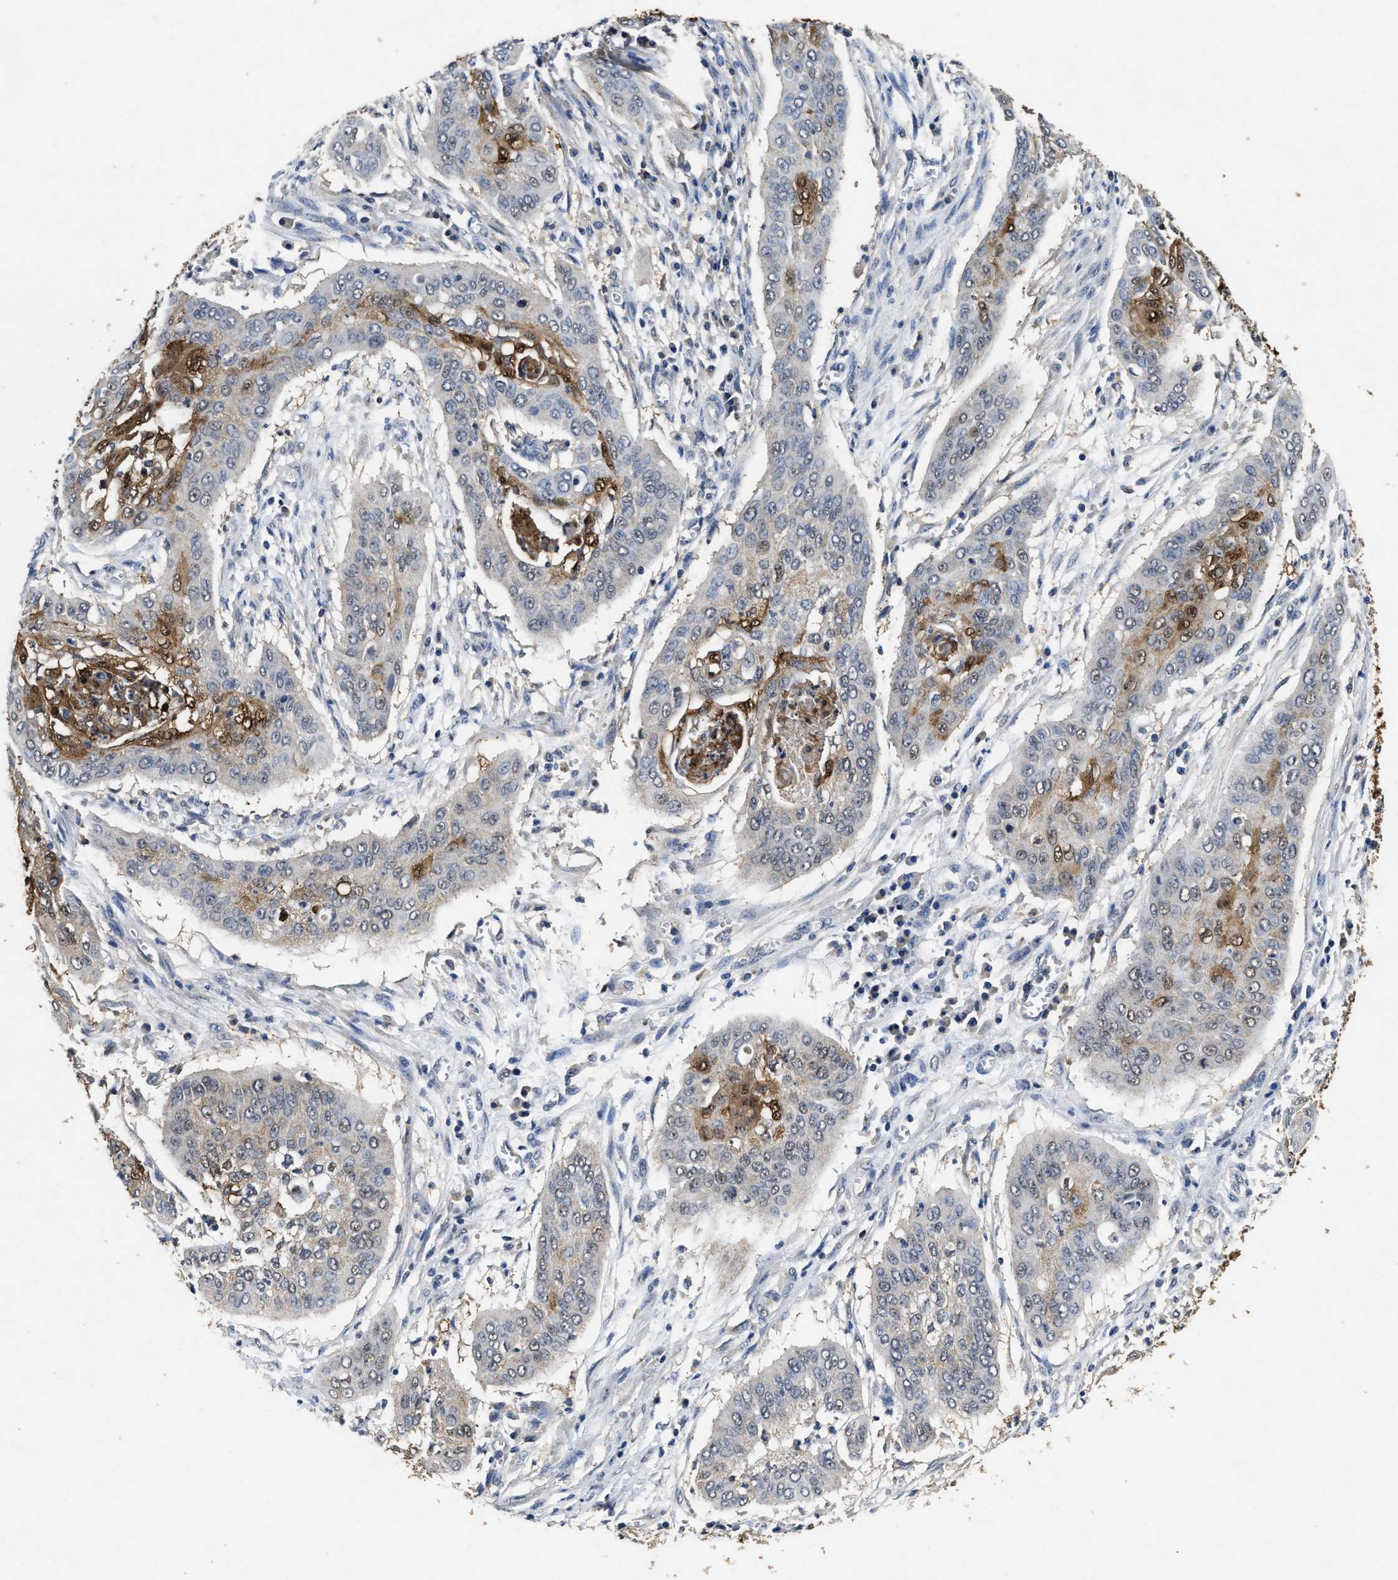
{"staining": {"intensity": "moderate", "quantity": "<25%", "location": "cytoplasmic/membranous,nuclear"}, "tissue": "cervical cancer", "cell_type": "Tumor cells", "image_type": "cancer", "snomed": [{"axis": "morphology", "description": "Squamous cell carcinoma, NOS"}, {"axis": "topography", "description": "Cervix"}], "caption": "Immunohistochemistry histopathology image of neoplastic tissue: cervical cancer stained using immunohistochemistry (IHC) demonstrates low levels of moderate protein expression localized specifically in the cytoplasmic/membranous and nuclear of tumor cells, appearing as a cytoplasmic/membranous and nuclear brown color.", "gene": "ACAT2", "patient": {"sex": "female", "age": 39}}